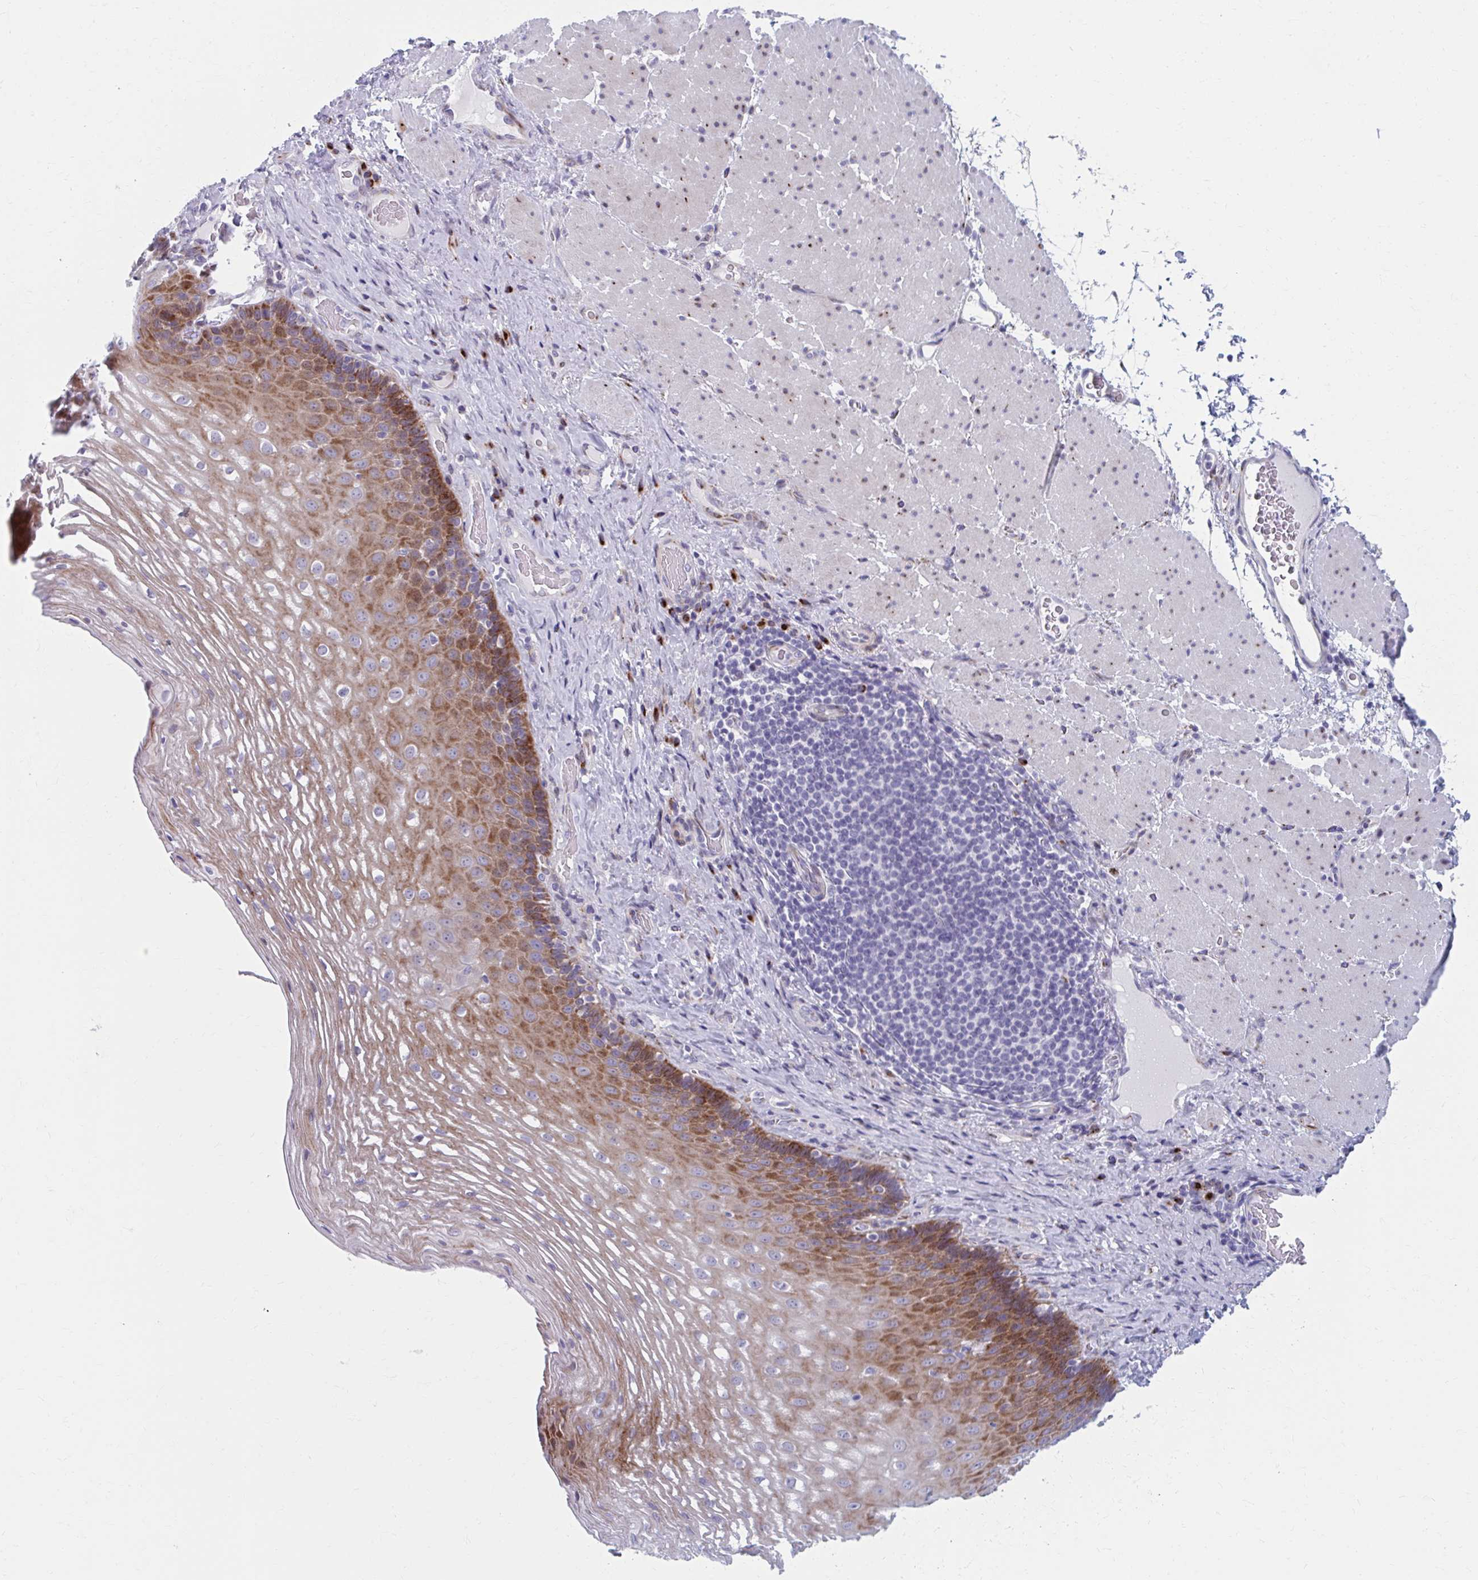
{"staining": {"intensity": "strong", "quantity": "25%-75%", "location": "cytoplasmic/membranous"}, "tissue": "esophagus", "cell_type": "Squamous epithelial cells", "image_type": "normal", "snomed": [{"axis": "morphology", "description": "Normal tissue, NOS"}, {"axis": "topography", "description": "Esophagus"}], "caption": "Immunohistochemical staining of benign human esophagus reveals 25%-75% levels of strong cytoplasmic/membranous protein expression in approximately 25%-75% of squamous epithelial cells. The staining was performed using DAB (3,3'-diaminobenzidine), with brown indicating positive protein expression. Nuclei are stained blue with hematoxylin.", "gene": "OLFM2", "patient": {"sex": "male", "age": 62}}